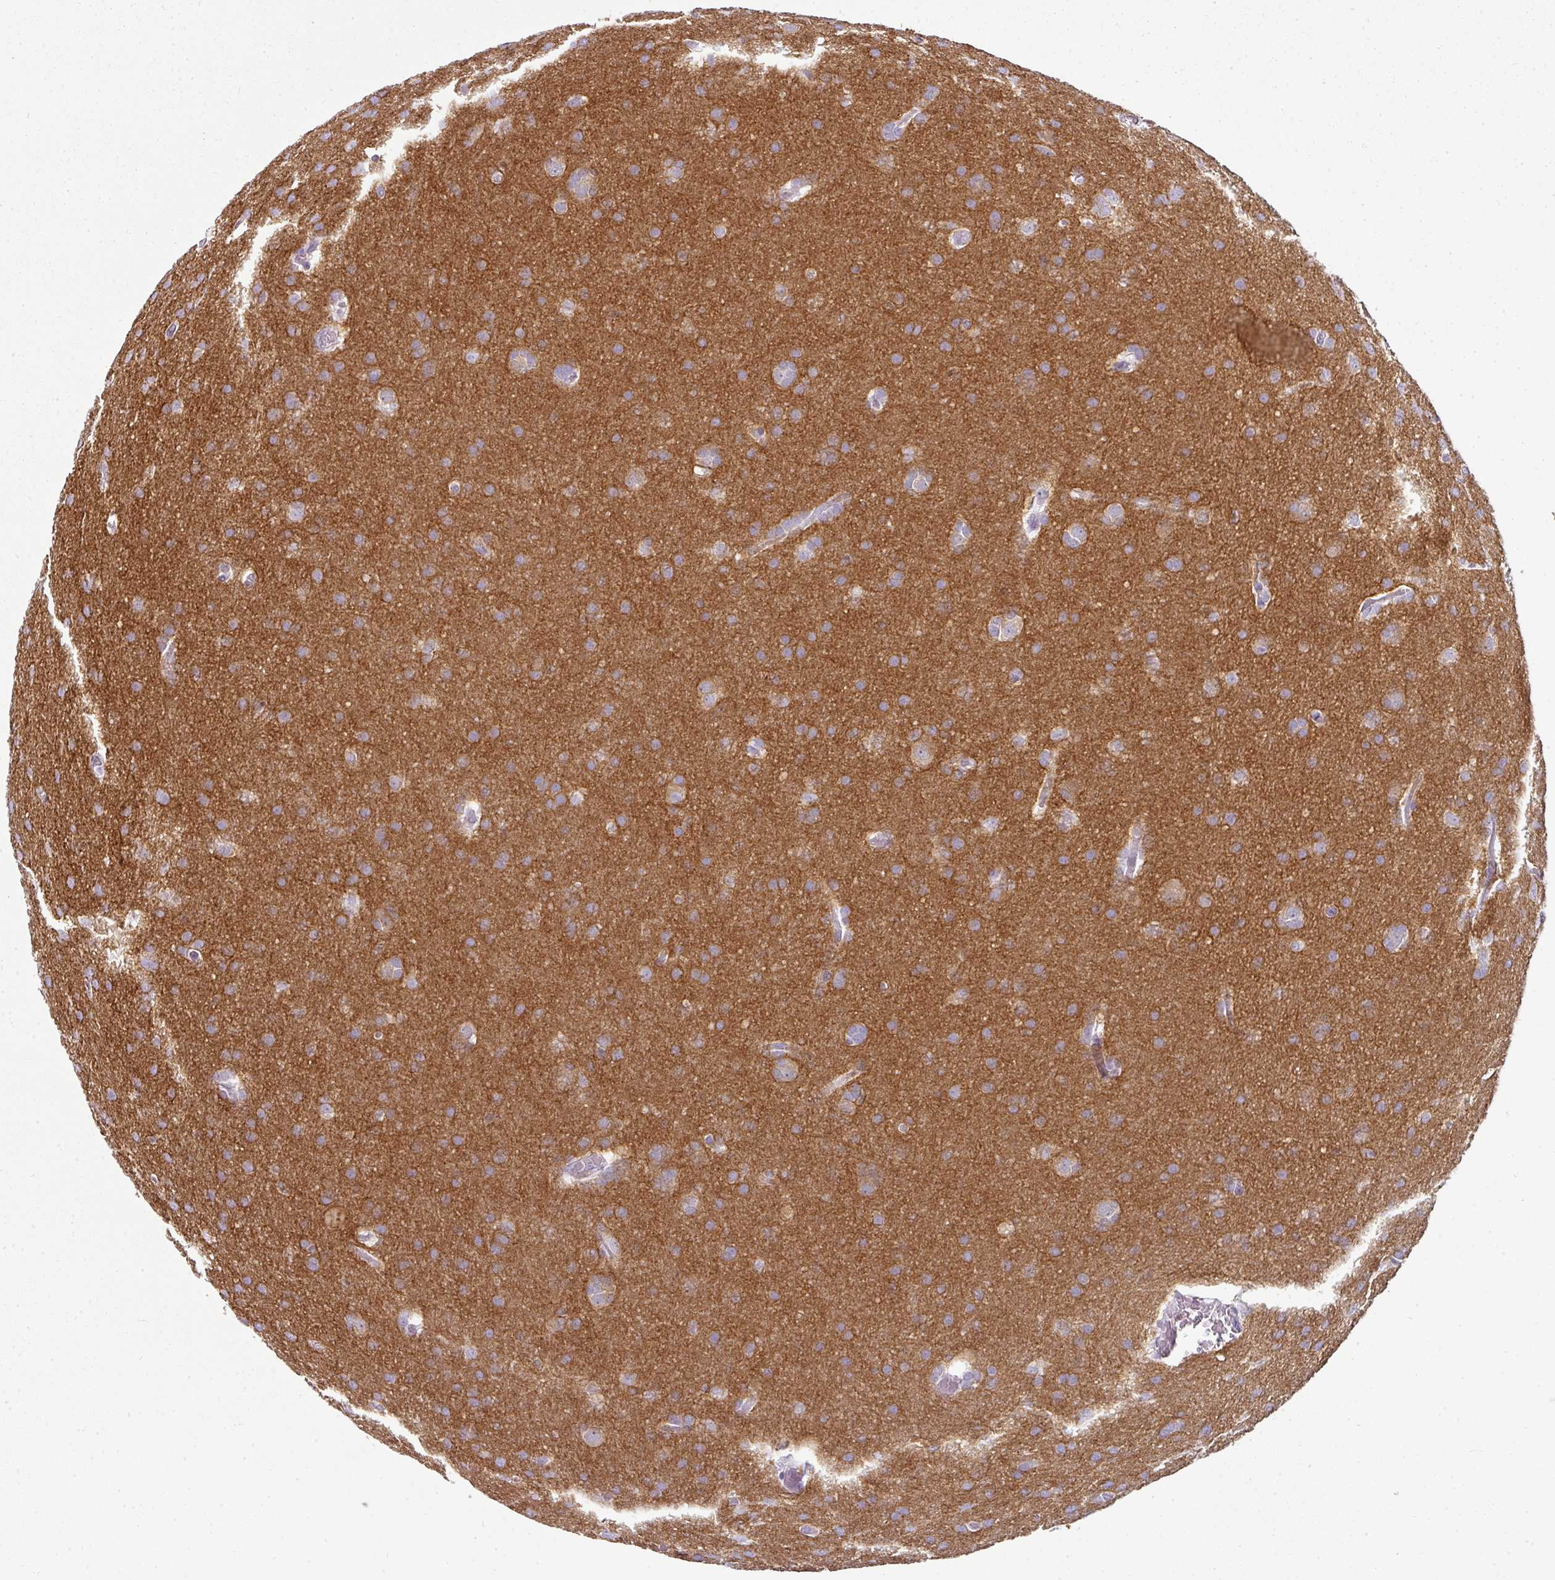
{"staining": {"intensity": "moderate", "quantity": ">75%", "location": "cytoplasmic/membranous"}, "tissue": "glioma", "cell_type": "Tumor cells", "image_type": "cancer", "snomed": [{"axis": "morphology", "description": "Glioma, malignant, Low grade"}, {"axis": "topography", "description": "Brain"}], "caption": "Malignant glioma (low-grade) was stained to show a protein in brown. There is medium levels of moderate cytoplasmic/membranous positivity in about >75% of tumor cells.", "gene": "SYT8", "patient": {"sex": "female", "age": 32}}